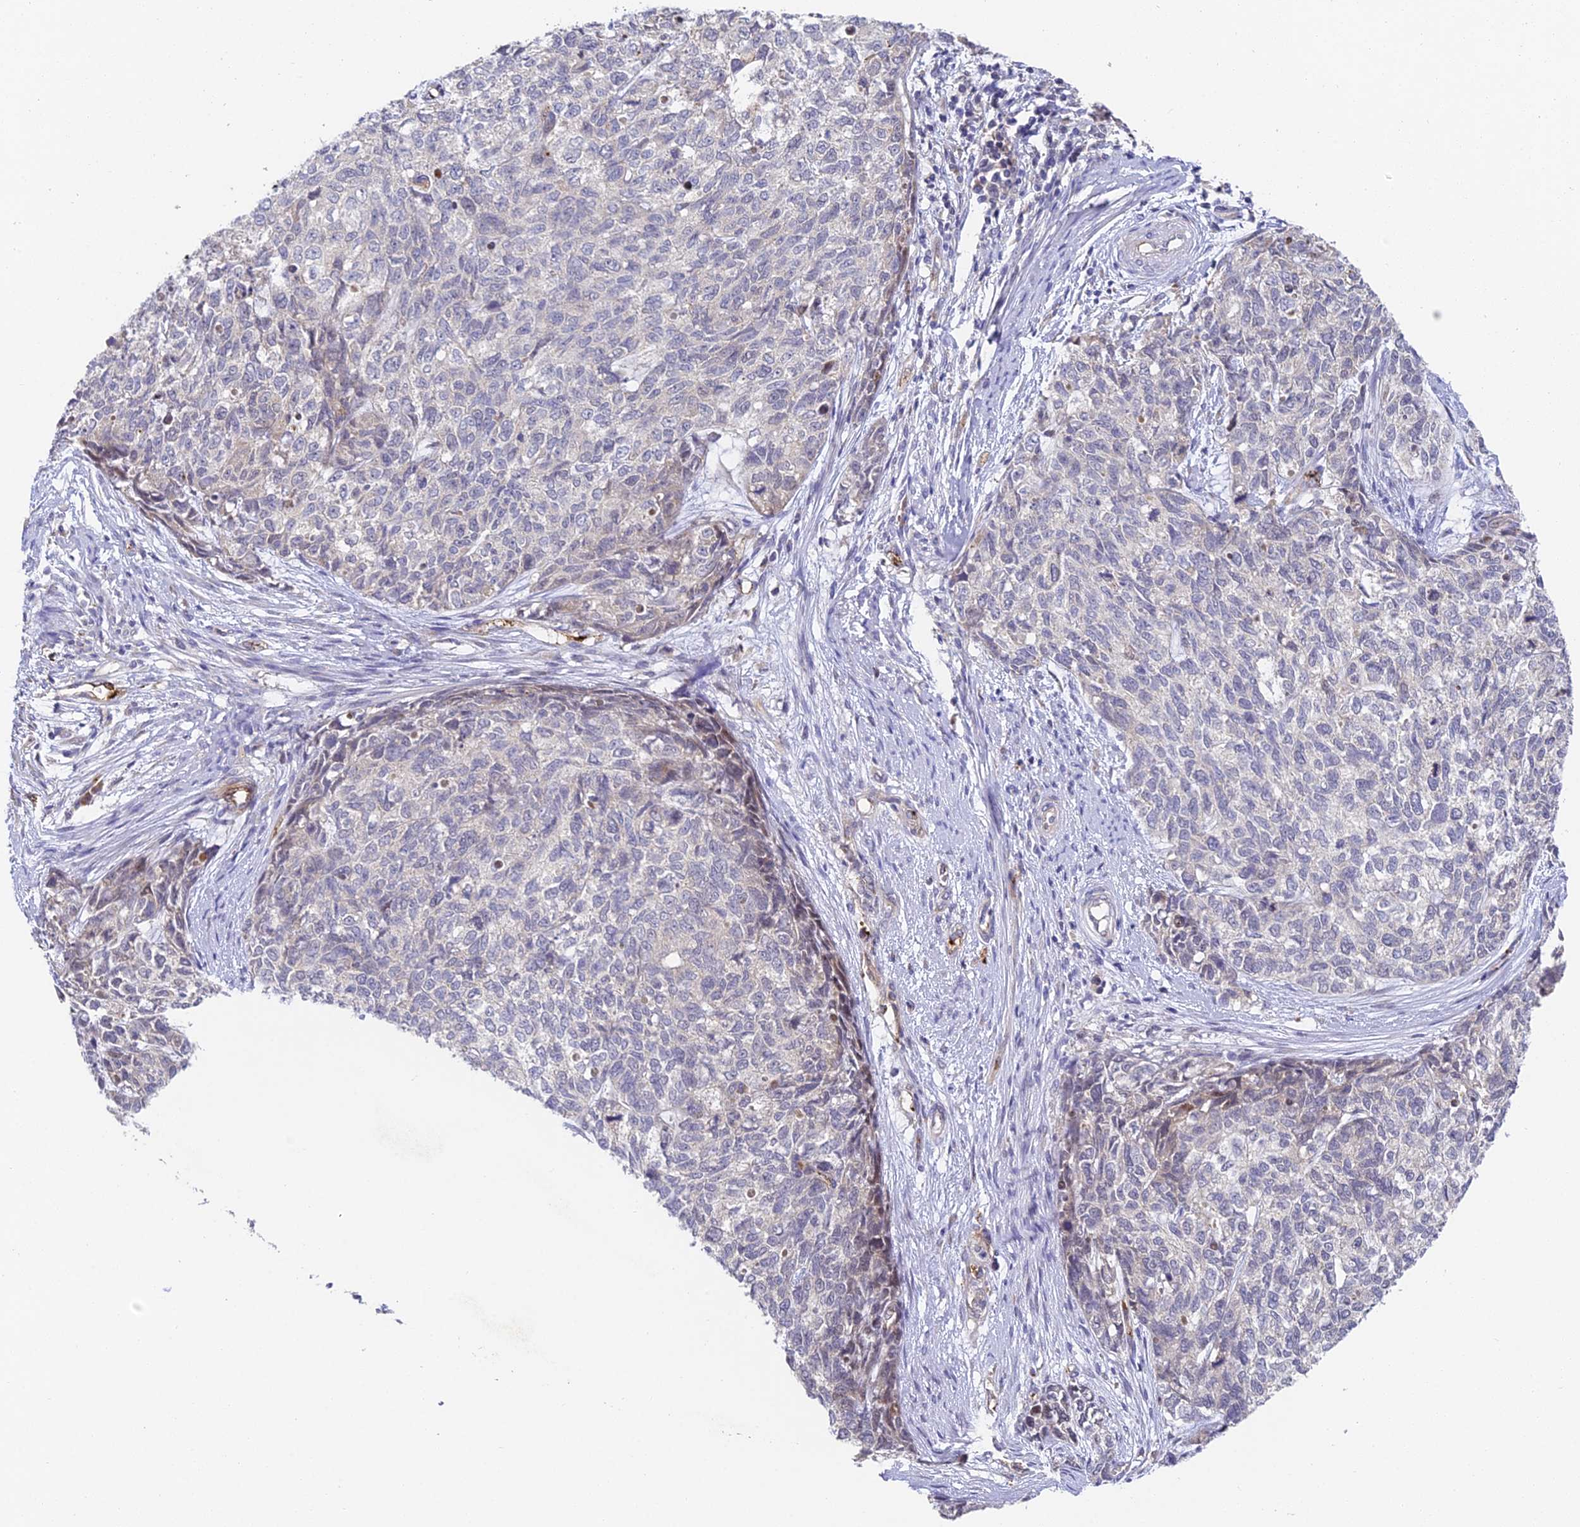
{"staining": {"intensity": "negative", "quantity": "none", "location": "none"}, "tissue": "cervical cancer", "cell_type": "Tumor cells", "image_type": "cancer", "snomed": [{"axis": "morphology", "description": "Squamous cell carcinoma, NOS"}, {"axis": "topography", "description": "Cervix"}], "caption": "Tumor cells are negative for protein expression in human cervical cancer (squamous cell carcinoma).", "gene": "DNAAF10", "patient": {"sex": "female", "age": 63}}